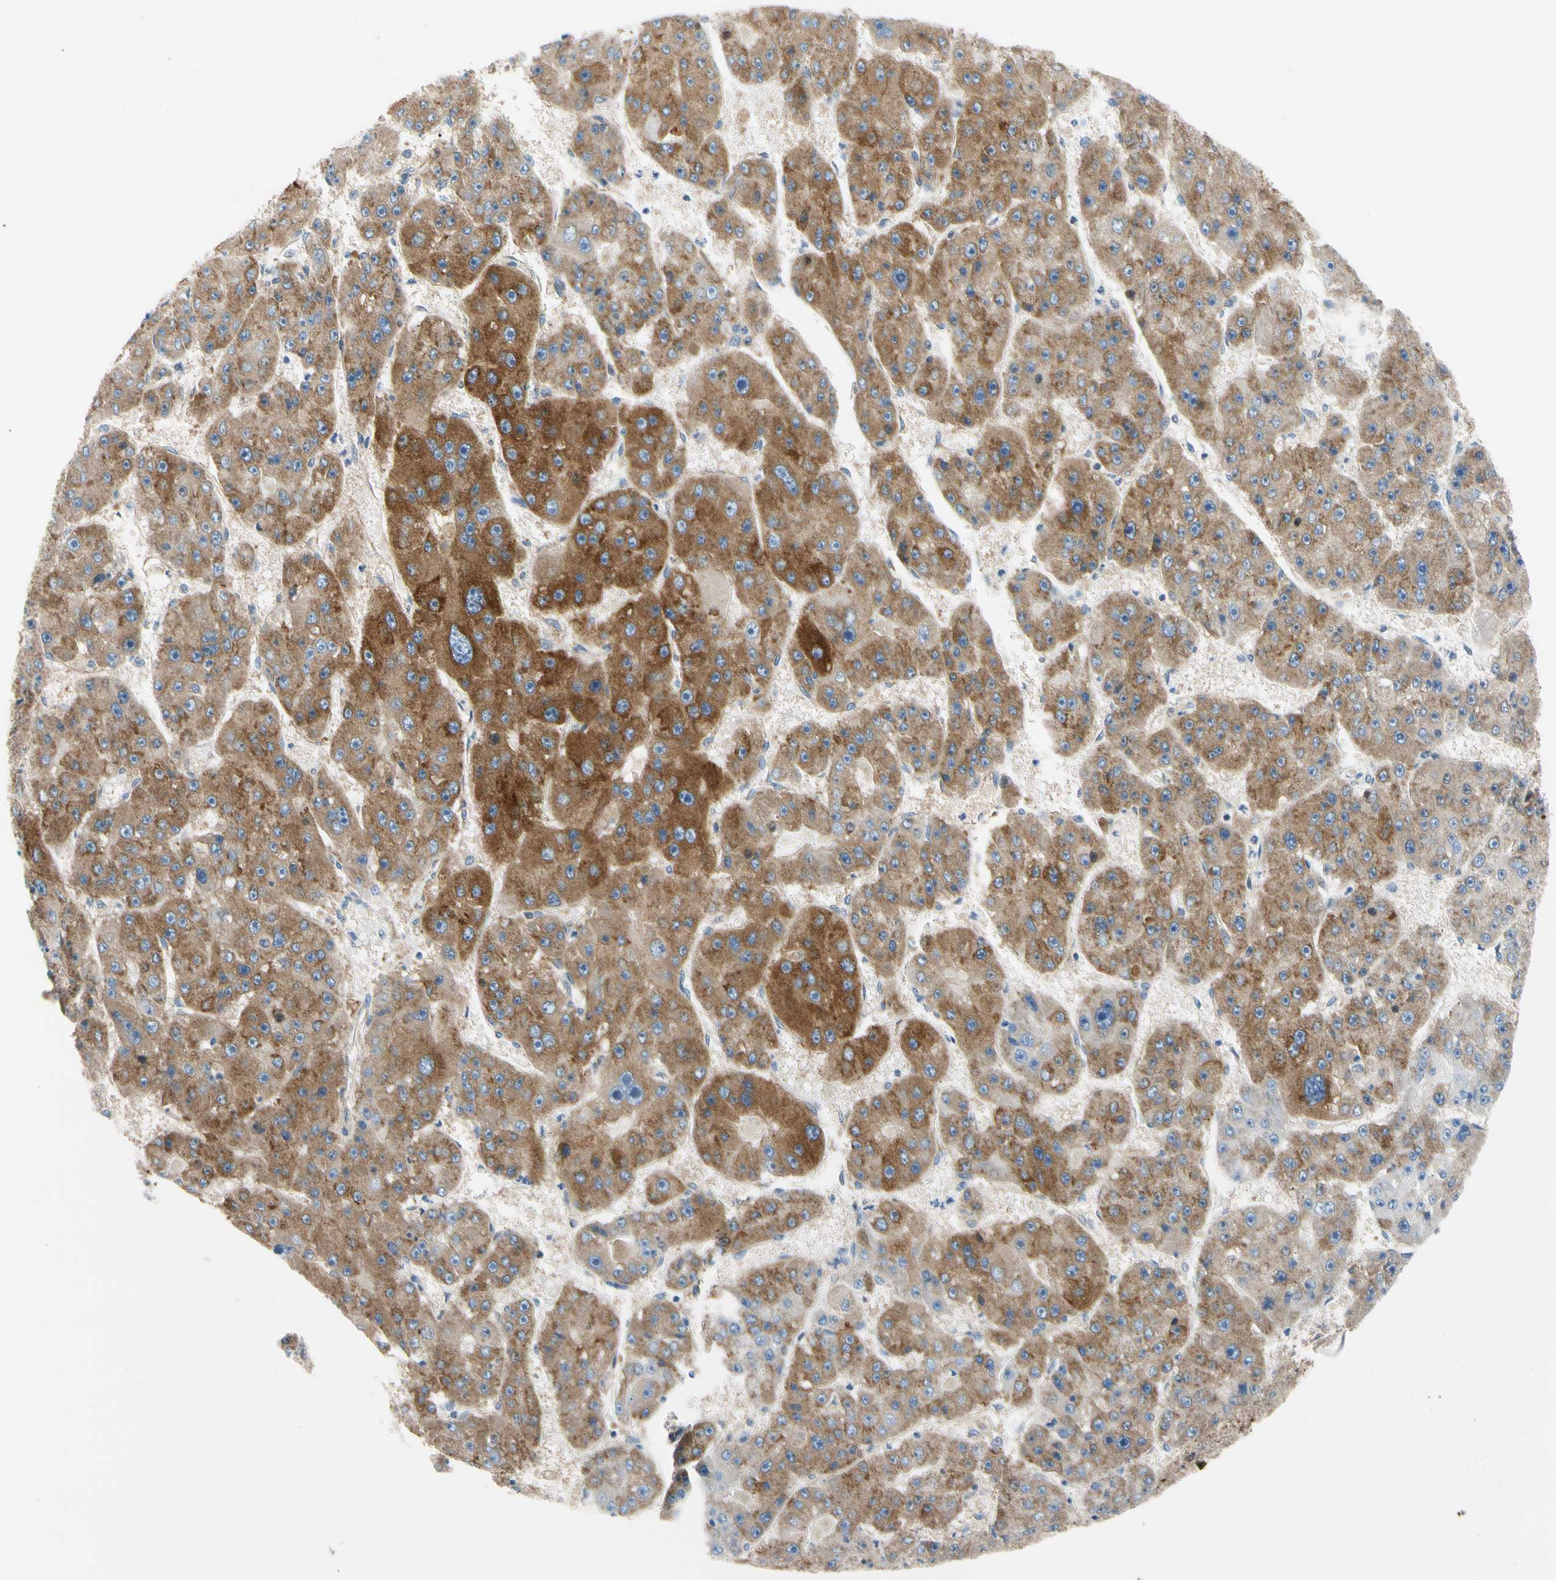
{"staining": {"intensity": "strong", "quantity": ">75%", "location": "cytoplasmic/membranous"}, "tissue": "liver cancer", "cell_type": "Tumor cells", "image_type": "cancer", "snomed": [{"axis": "morphology", "description": "Carcinoma, Hepatocellular, NOS"}, {"axis": "topography", "description": "Liver"}], "caption": "Protein staining by immunohistochemistry exhibits strong cytoplasmic/membranous expression in approximately >75% of tumor cells in liver cancer. (brown staining indicates protein expression, while blue staining denotes nuclei).", "gene": "GPHN", "patient": {"sex": "female", "age": 61}}